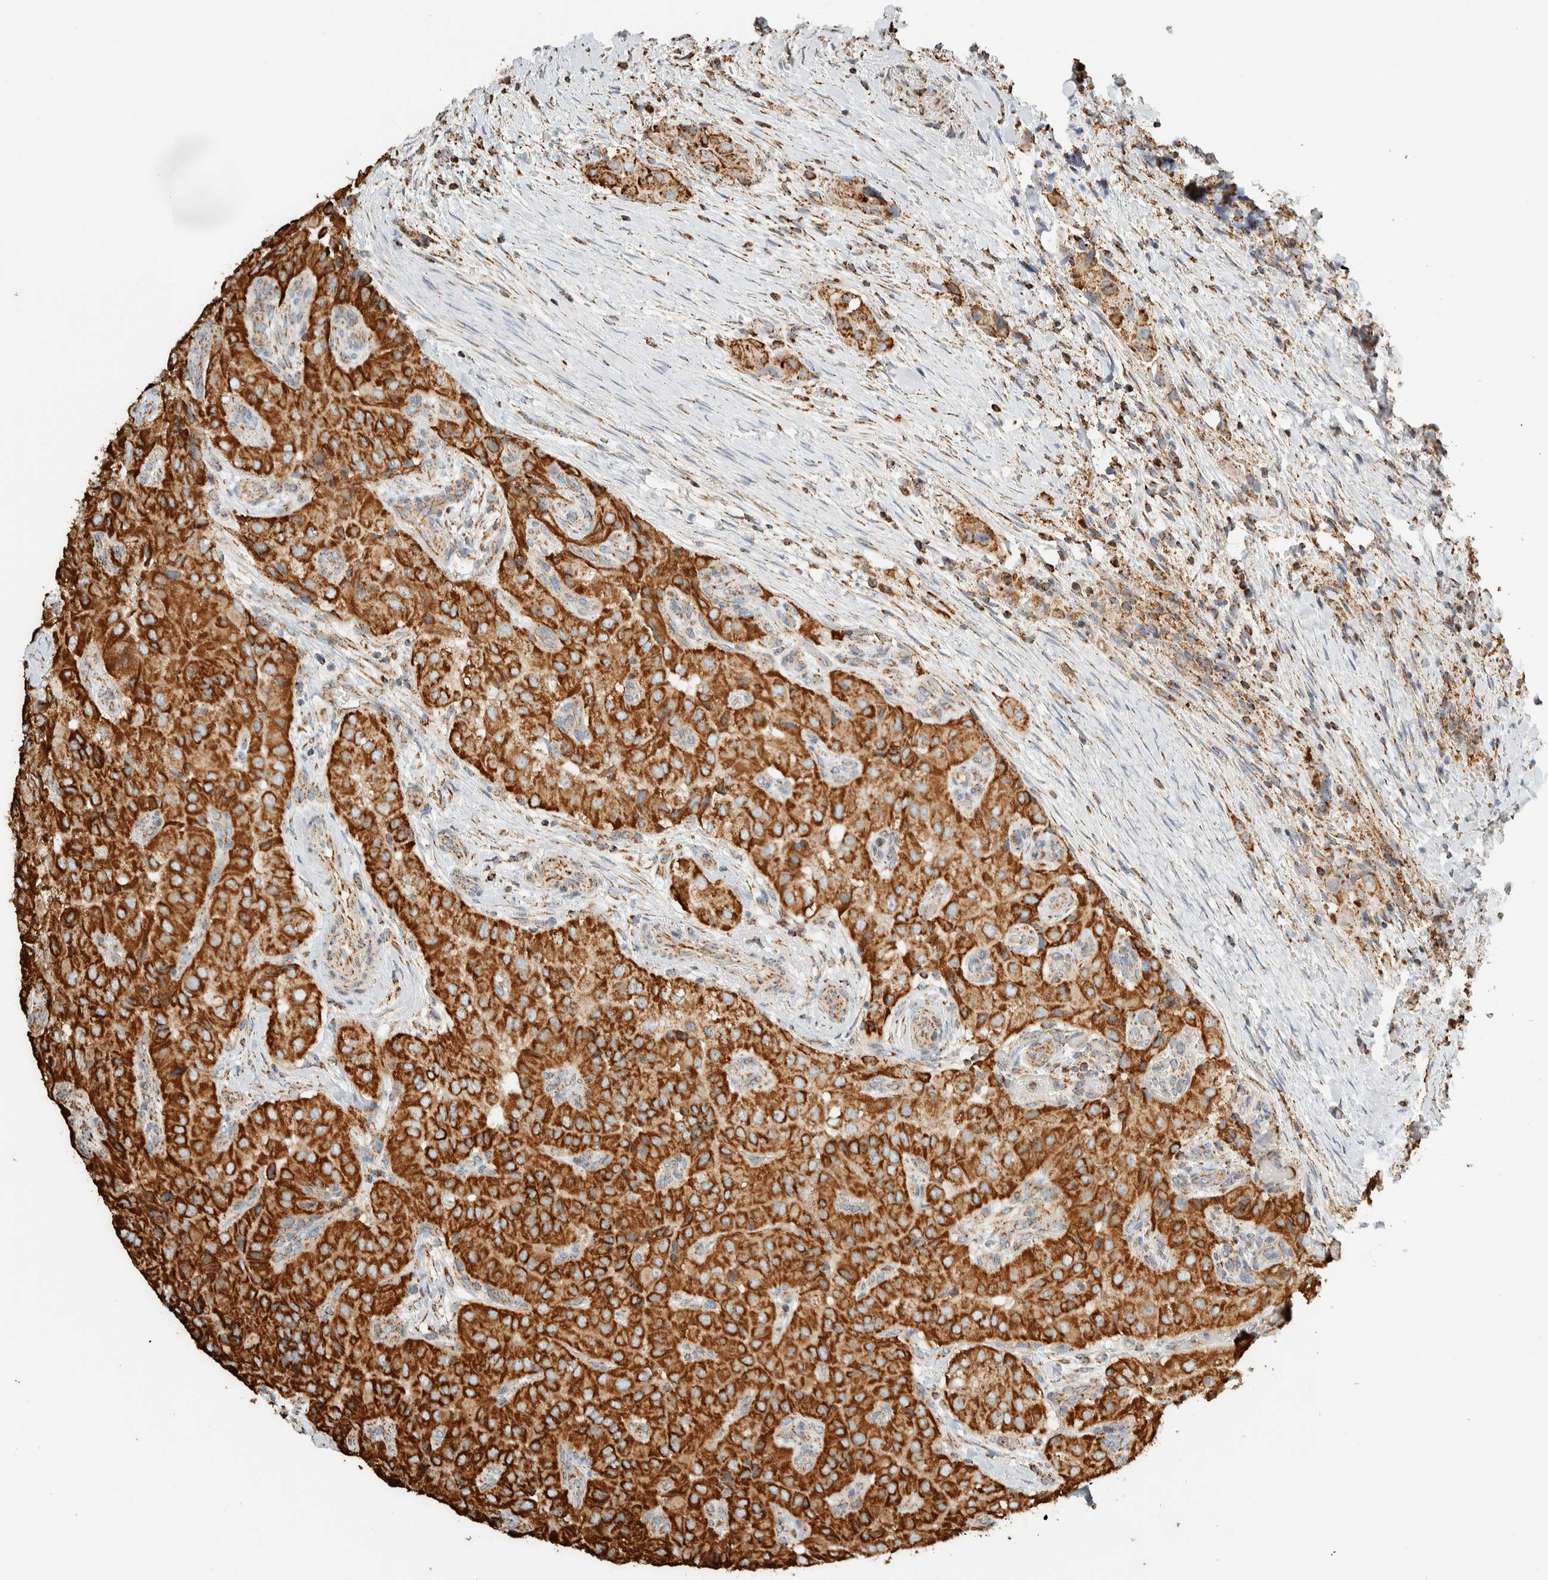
{"staining": {"intensity": "strong", "quantity": ">75%", "location": "cytoplasmic/membranous"}, "tissue": "thyroid cancer", "cell_type": "Tumor cells", "image_type": "cancer", "snomed": [{"axis": "morphology", "description": "Papillary adenocarcinoma, NOS"}, {"axis": "topography", "description": "Thyroid gland"}], "caption": "IHC photomicrograph of human papillary adenocarcinoma (thyroid) stained for a protein (brown), which displays high levels of strong cytoplasmic/membranous staining in approximately >75% of tumor cells.", "gene": "ZNF454", "patient": {"sex": "female", "age": 59}}